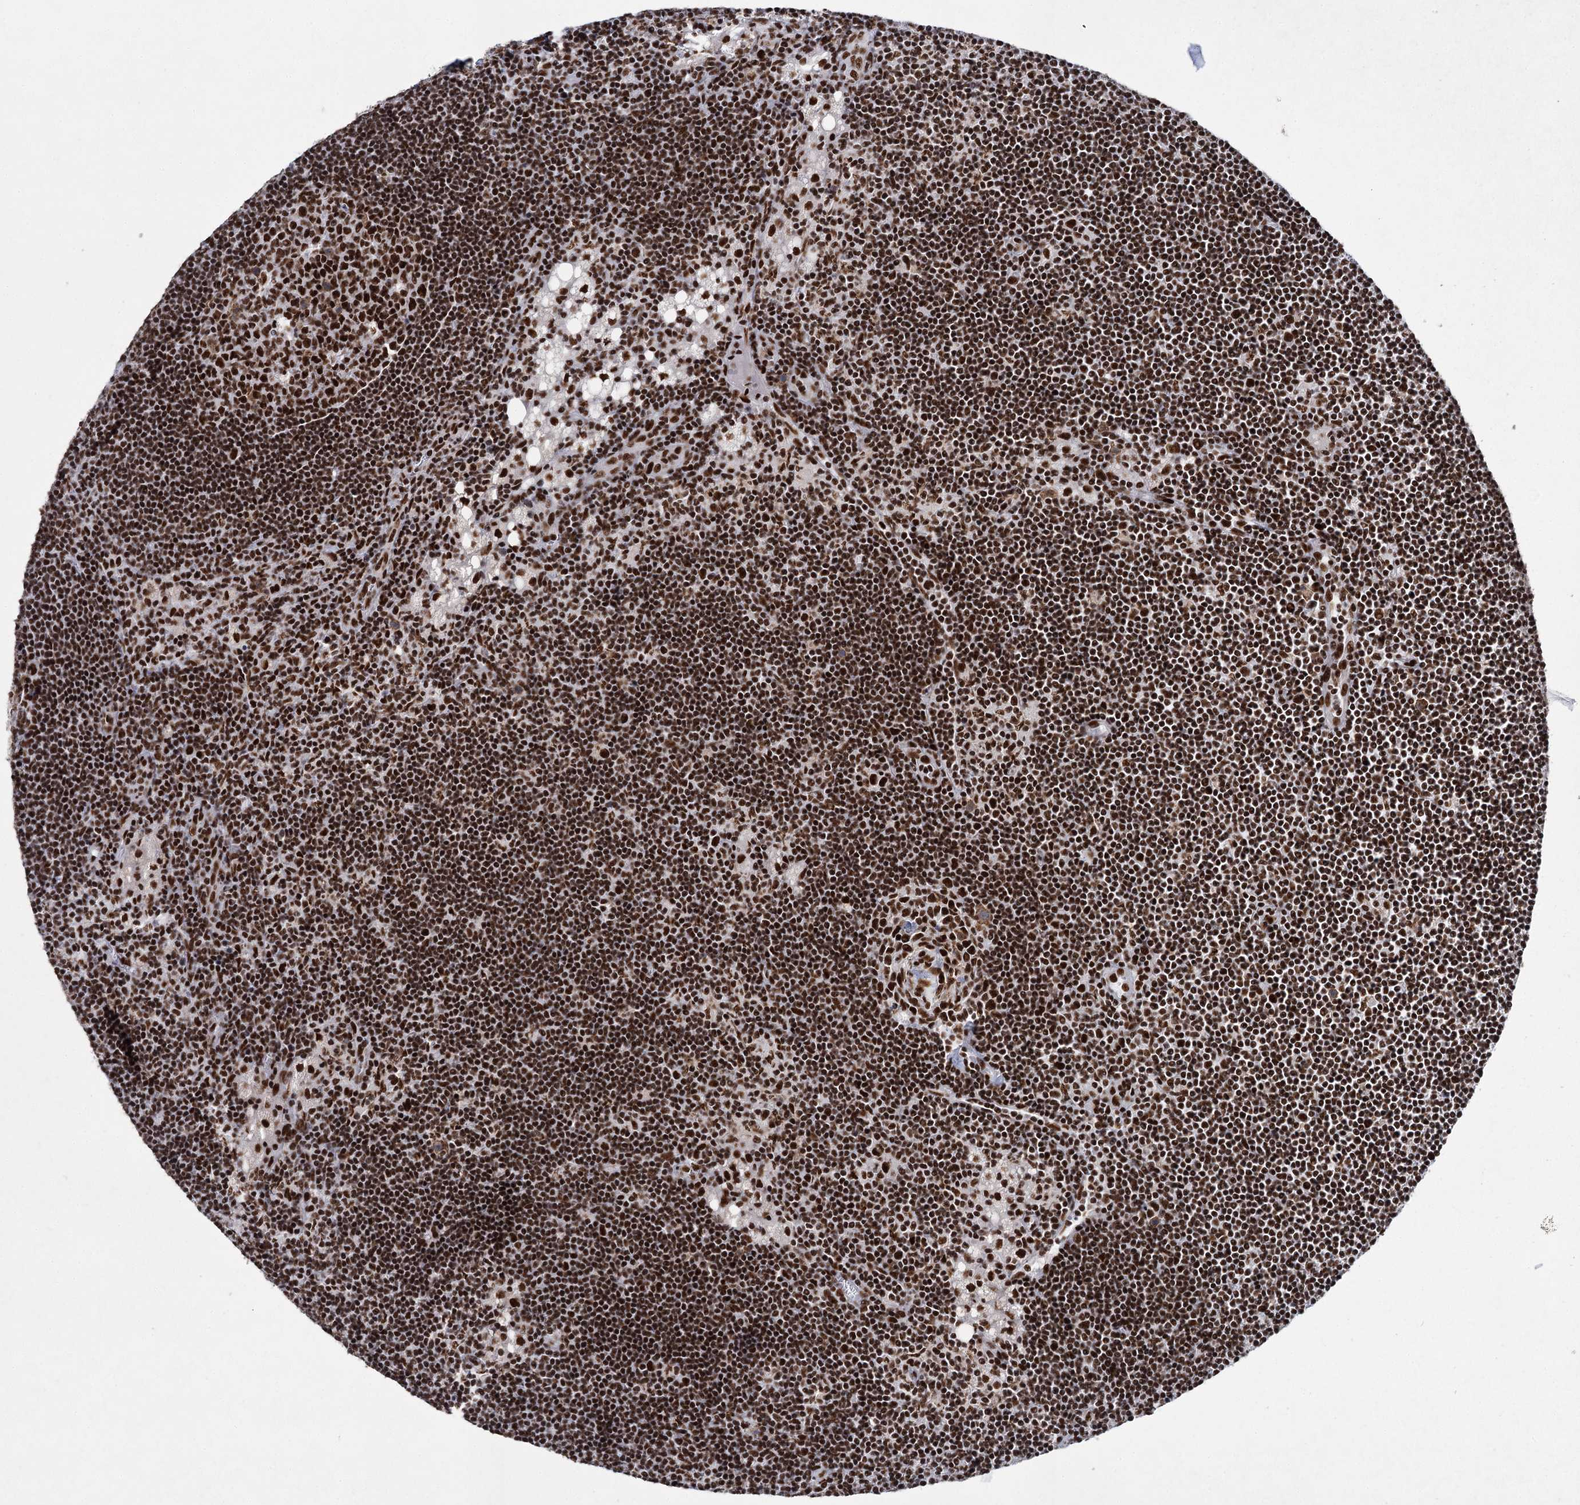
{"staining": {"intensity": "strong", "quantity": ">75%", "location": "nuclear"}, "tissue": "lymph node", "cell_type": "Germinal center cells", "image_type": "normal", "snomed": [{"axis": "morphology", "description": "Normal tissue, NOS"}, {"axis": "topography", "description": "Lymph node"}], "caption": "A micrograph of human lymph node stained for a protein reveals strong nuclear brown staining in germinal center cells.", "gene": "SCAF8", "patient": {"sex": "male", "age": 24}}